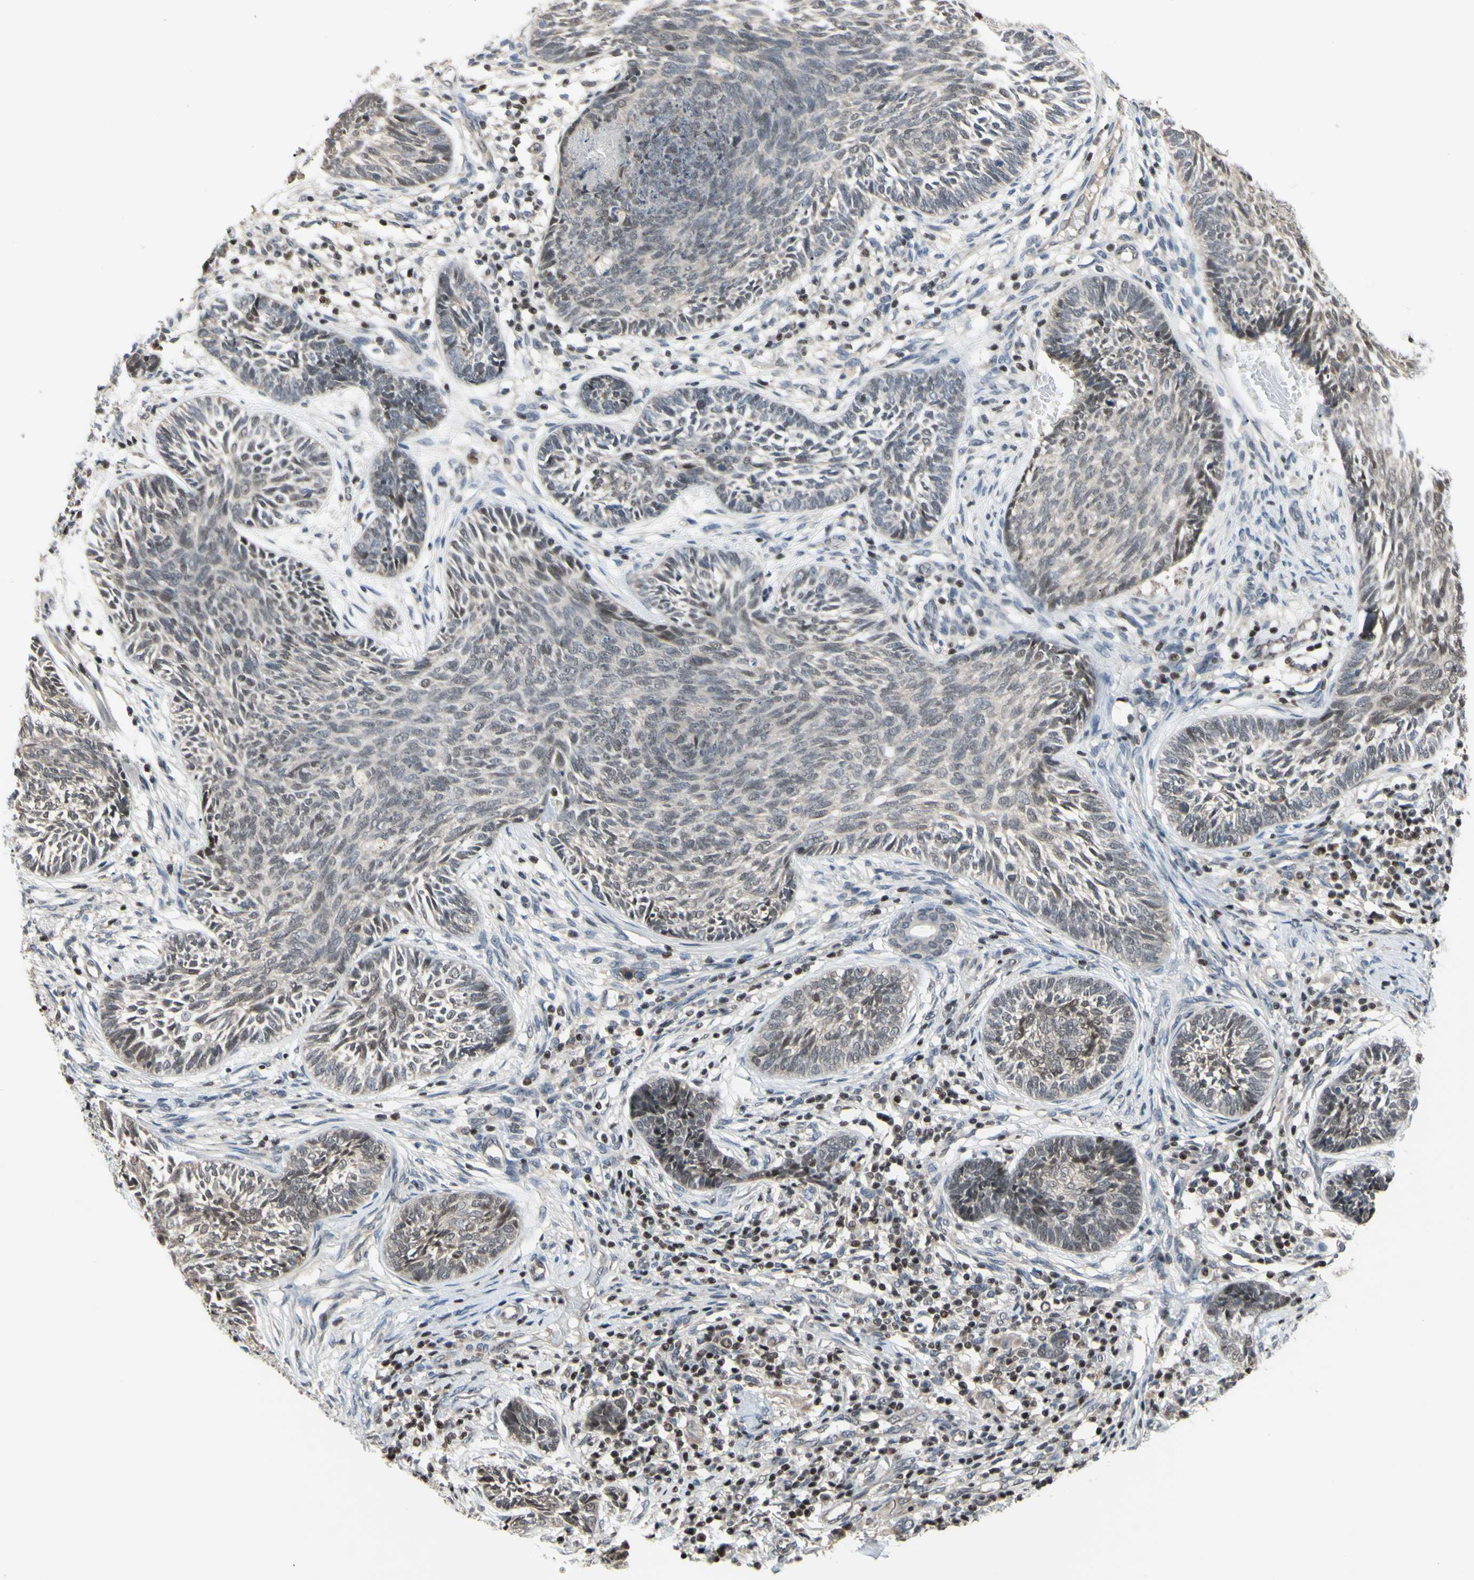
{"staining": {"intensity": "negative", "quantity": "none", "location": "none"}, "tissue": "skin cancer", "cell_type": "Tumor cells", "image_type": "cancer", "snomed": [{"axis": "morphology", "description": "Papilloma, NOS"}, {"axis": "morphology", "description": "Basal cell carcinoma"}, {"axis": "topography", "description": "Skin"}], "caption": "Histopathology image shows no protein positivity in tumor cells of skin cancer tissue.", "gene": "SP4", "patient": {"sex": "male", "age": 87}}